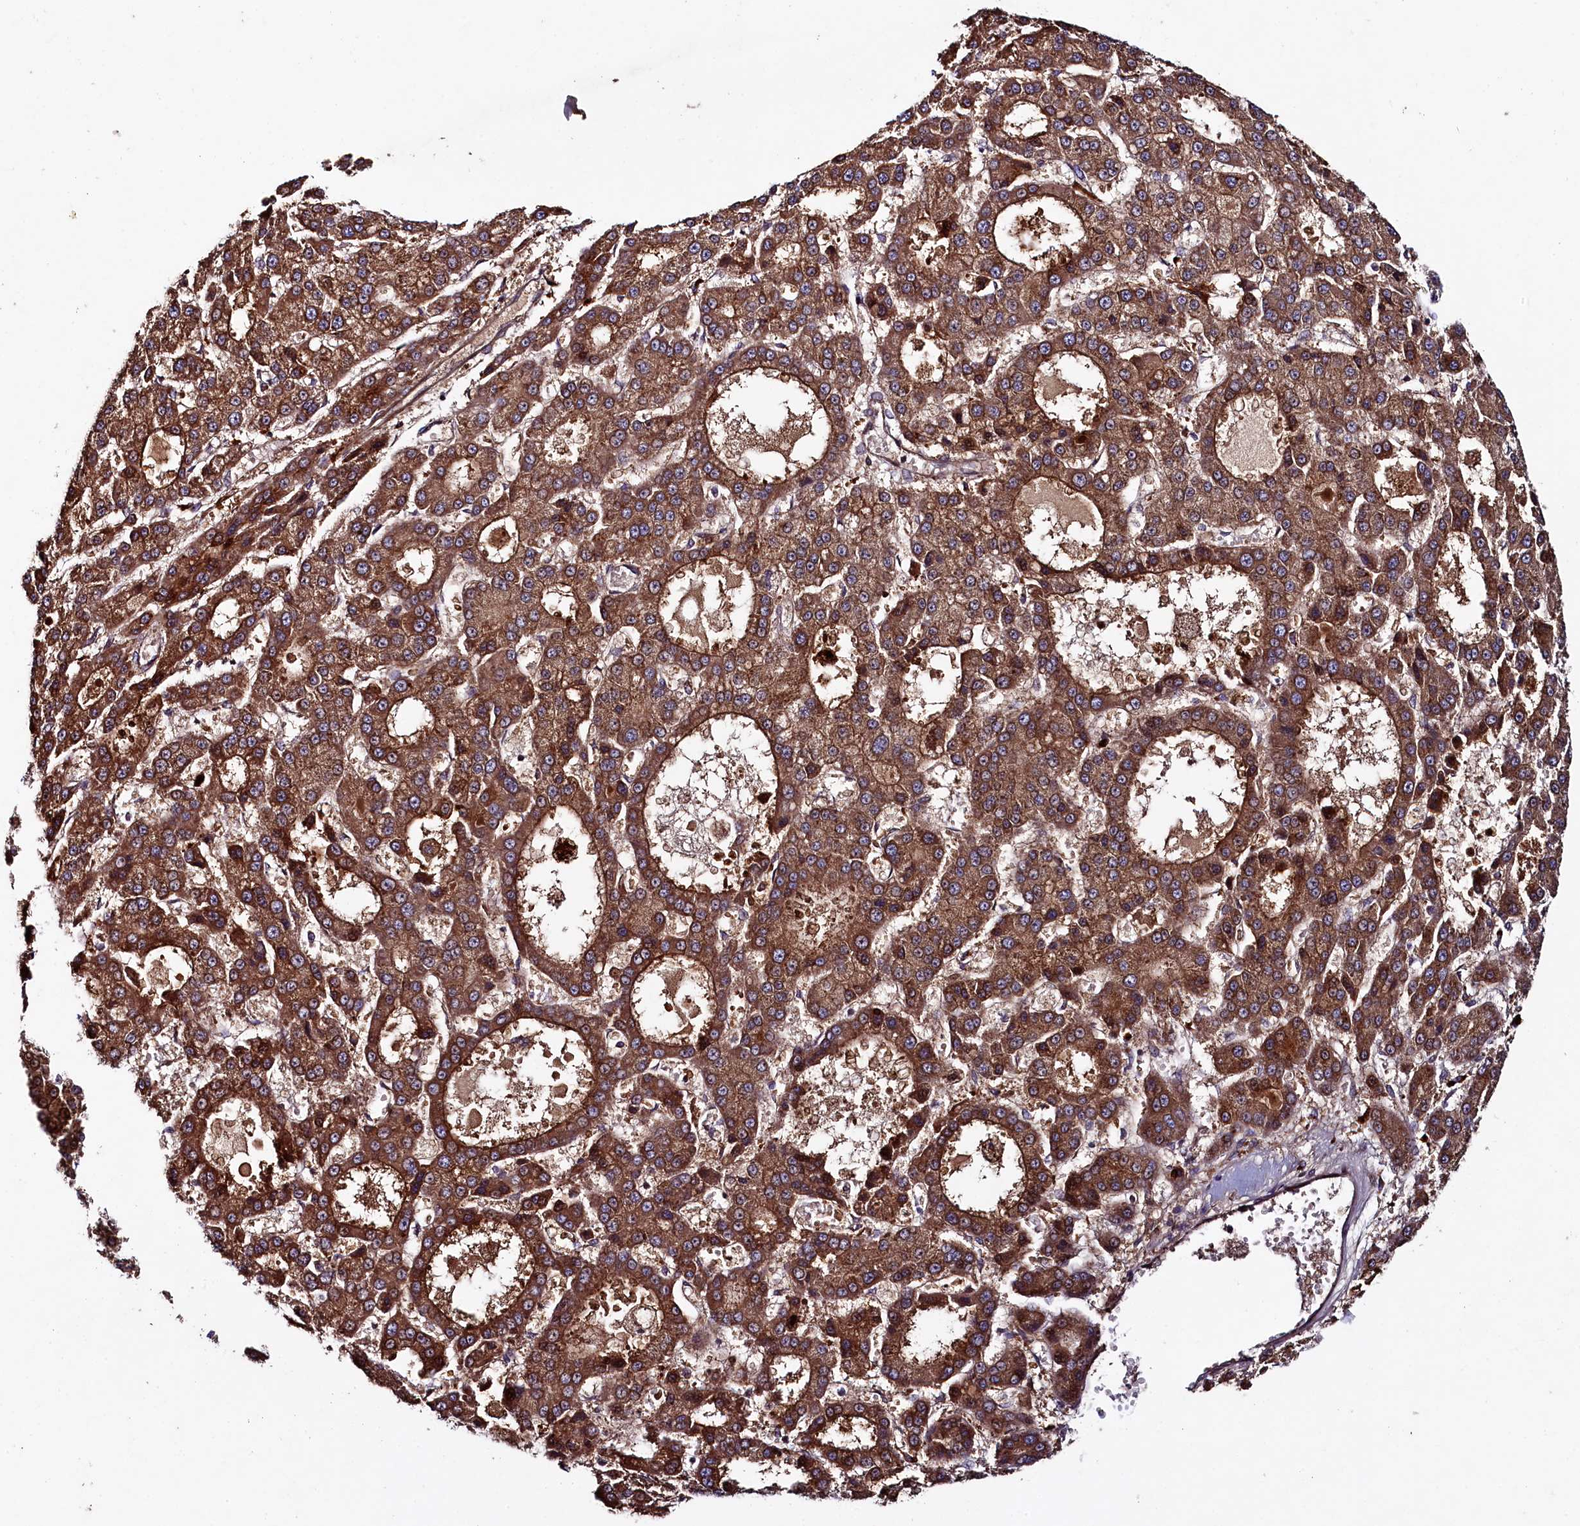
{"staining": {"intensity": "strong", "quantity": ">75%", "location": "cytoplasmic/membranous"}, "tissue": "liver cancer", "cell_type": "Tumor cells", "image_type": "cancer", "snomed": [{"axis": "morphology", "description": "Carcinoma, Hepatocellular, NOS"}, {"axis": "topography", "description": "Liver"}], "caption": "This is an image of immunohistochemistry staining of liver cancer, which shows strong expression in the cytoplasmic/membranous of tumor cells.", "gene": "CCDC102A", "patient": {"sex": "male", "age": 70}}